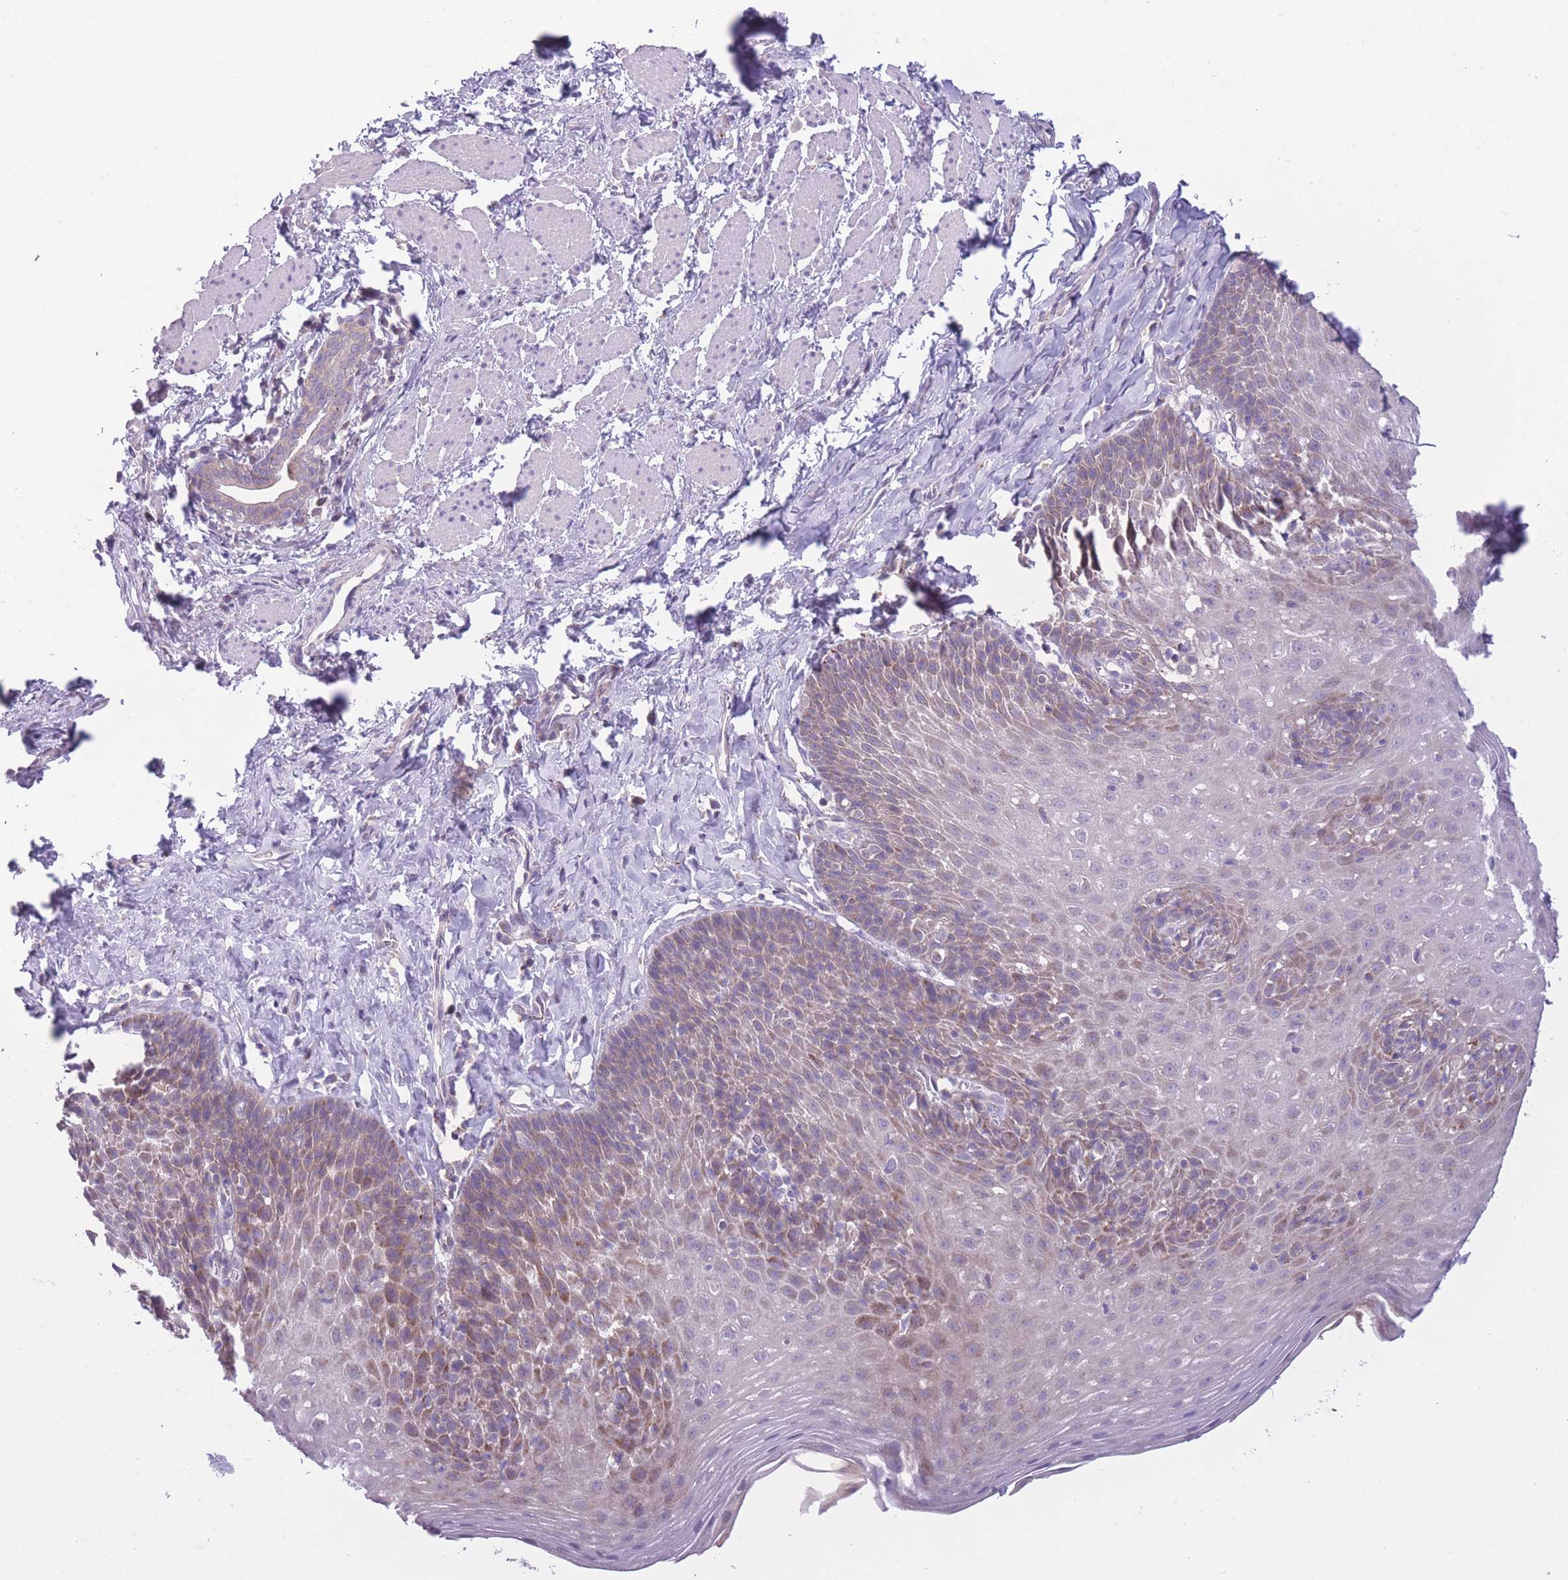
{"staining": {"intensity": "moderate", "quantity": "25%-75%", "location": "cytoplasmic/membranous"}, "tissue": "esophagus", "cell_type": "Squamous epithelial cells", "image_type": "normal", "snomed": [{"axis": "morphology", "description": "Normal tissue, NOS"}, {"axis": "topography", "description": "Esophagus"}], "caption": "This photomicrograph shows immunohistochemistry (IHC) staining of unremarkable human esophagus, with medium moderate cytoplasmic/membranous staining in about 25%-75% of squamous epithelial cells.", "gene": "CCT6A", "patient": {"sex": "female", "age": 61}}